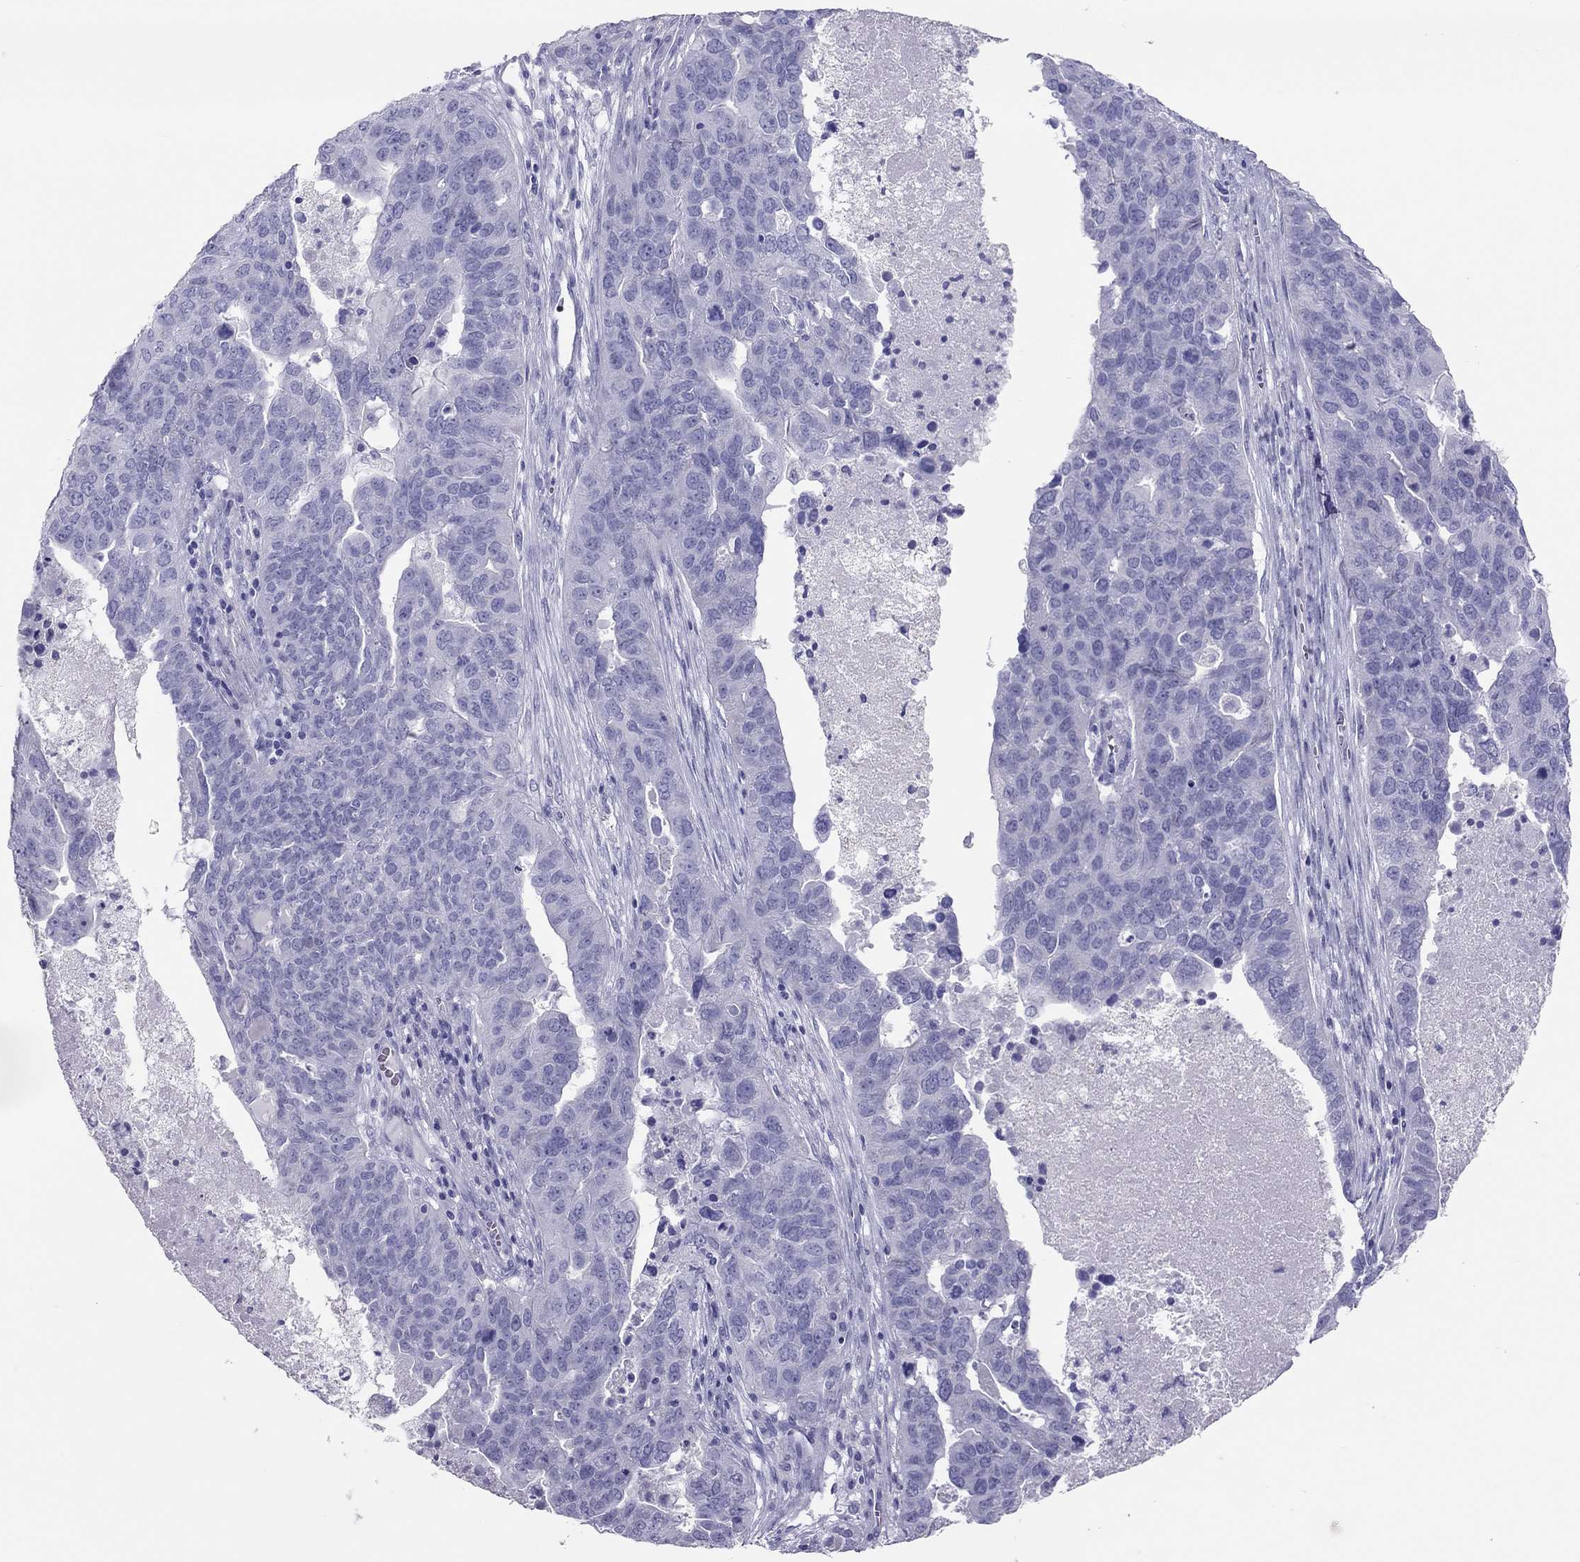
{"staining": {"intensity": "negative", "quantity": "none", "location": "none"}, "tissue": "ovarian cancer", "cell_type": "Tumor cells", "image_type": "cancer", "snomed": [{"axis": "morphology", "description": "Carcinoma, endometroid"}, {"axis": "topography", "description": "Soft tissue"}, {"axis": "topography", "description": "Ovary"}], "caption": "IHC of human endometroid carcinoma (ovarian) displays no expression in tumor cells.", "gene": "TSHB", "patient": {"sex": "female", "age": 52}}